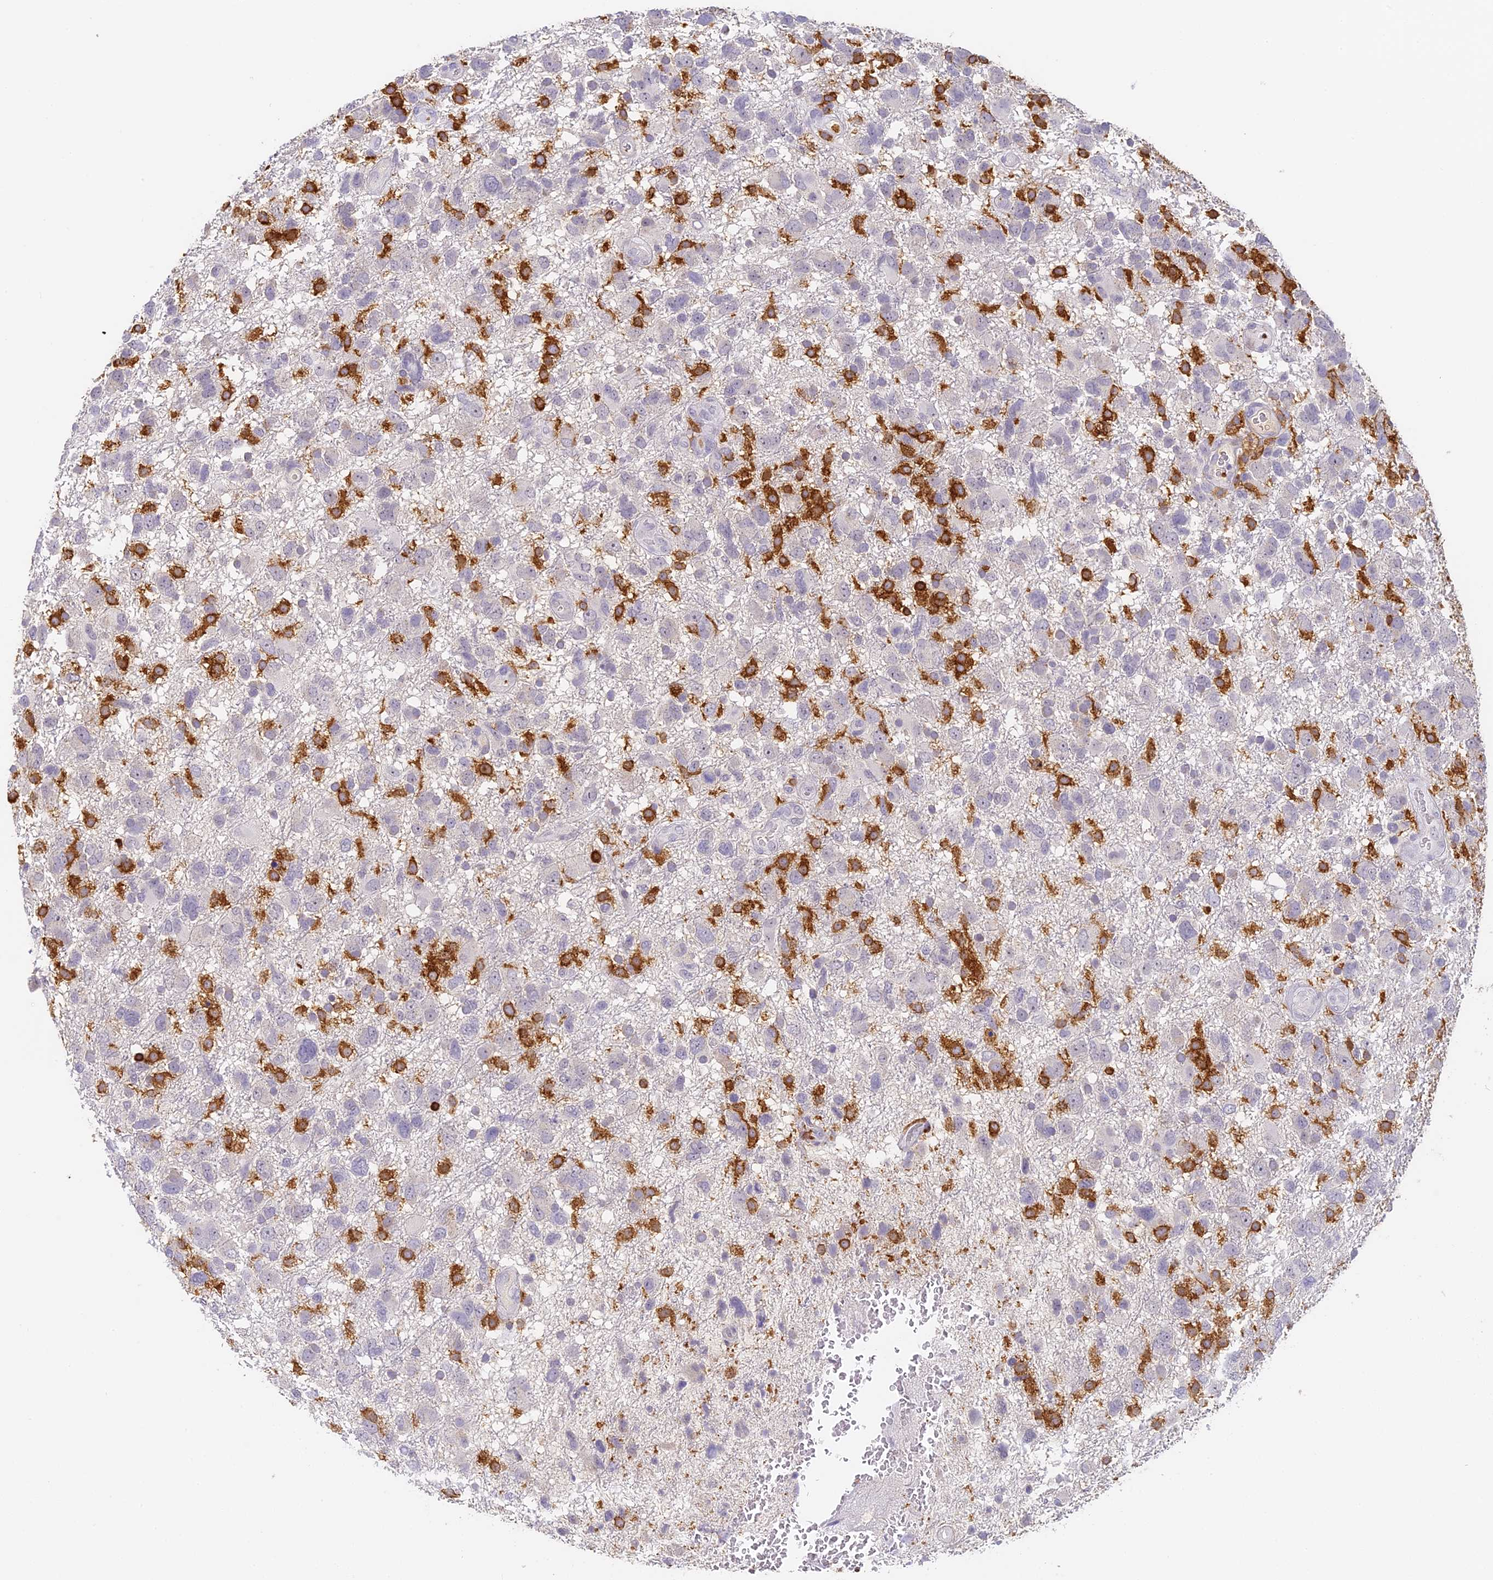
{"staining": {"intensity": "negative", "quantity": "none", "location": "none"}, "tissue": "glioma", "cell_type": "Tumor cells", "image_type": "cancer", "snomed": [{"axis": "morphology", "description": "Glioma, malignant, High grade"}, {"axis": "topography", "description": "Brain"}], "caption": "Malignant glioma (high-grade) was stained to show a protein in brown. There is no significant expression in tumor cells. (Immunohistochemistry (ihc), brightfield microscopy, high magnification).", "gene": "FYB1", "patient": {"sex": "male", "age": 61}}